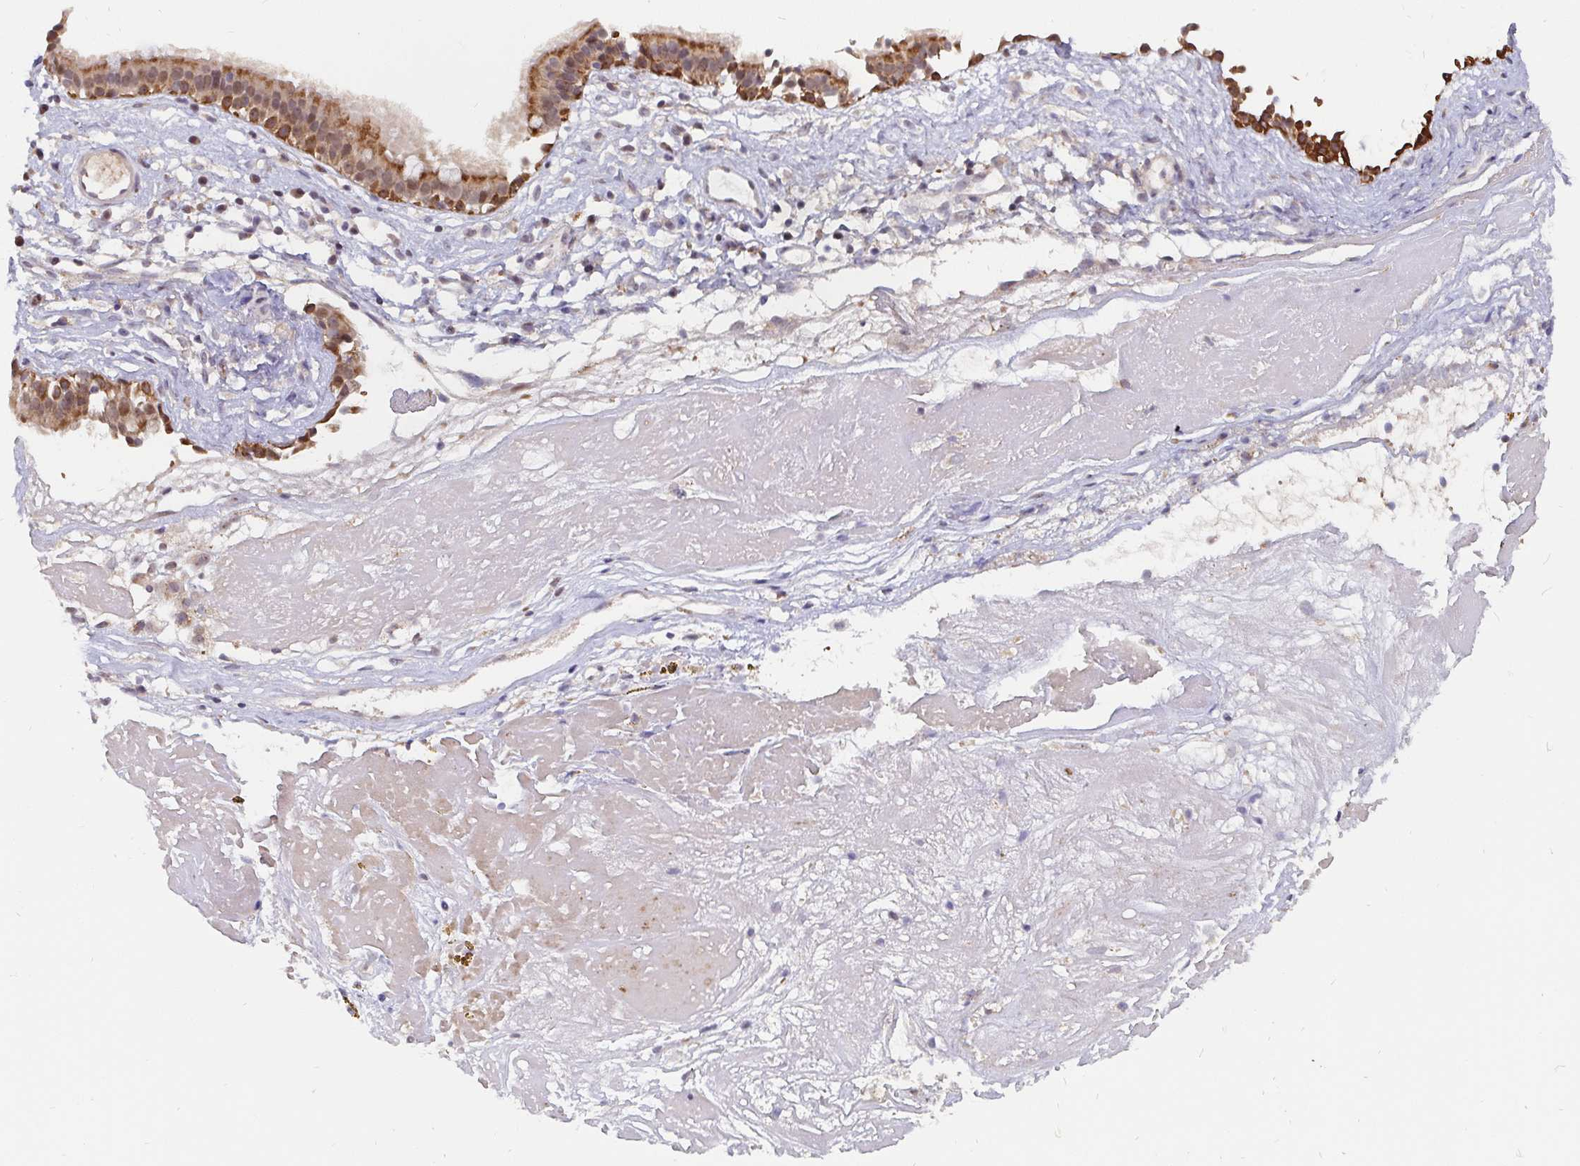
{"staining": {"intensity": "moderate", "quantity": ">75%", "location": "cytoplasmic/membranous,nuclear"}, "tissue": "nasopharynx", "cell_type": "Respiratory epithelial cells", "image_type": "normal", "snomed": [{"axis": "morphology", "description": "Normal tissue, NOS"}, {"axis": "topography", "description": "Nasopharynx"}], "caption": "A photomicrograph of nasopharynx stained for a protein exhibits moderate cytoplasmic/membranous,nuclear brown staining in respiratory epithelial cells. (DAB IHC with brightfield microscopy, high magnification).", "gene": "PDF", "patient": {"sex": "male", "age": 24}}